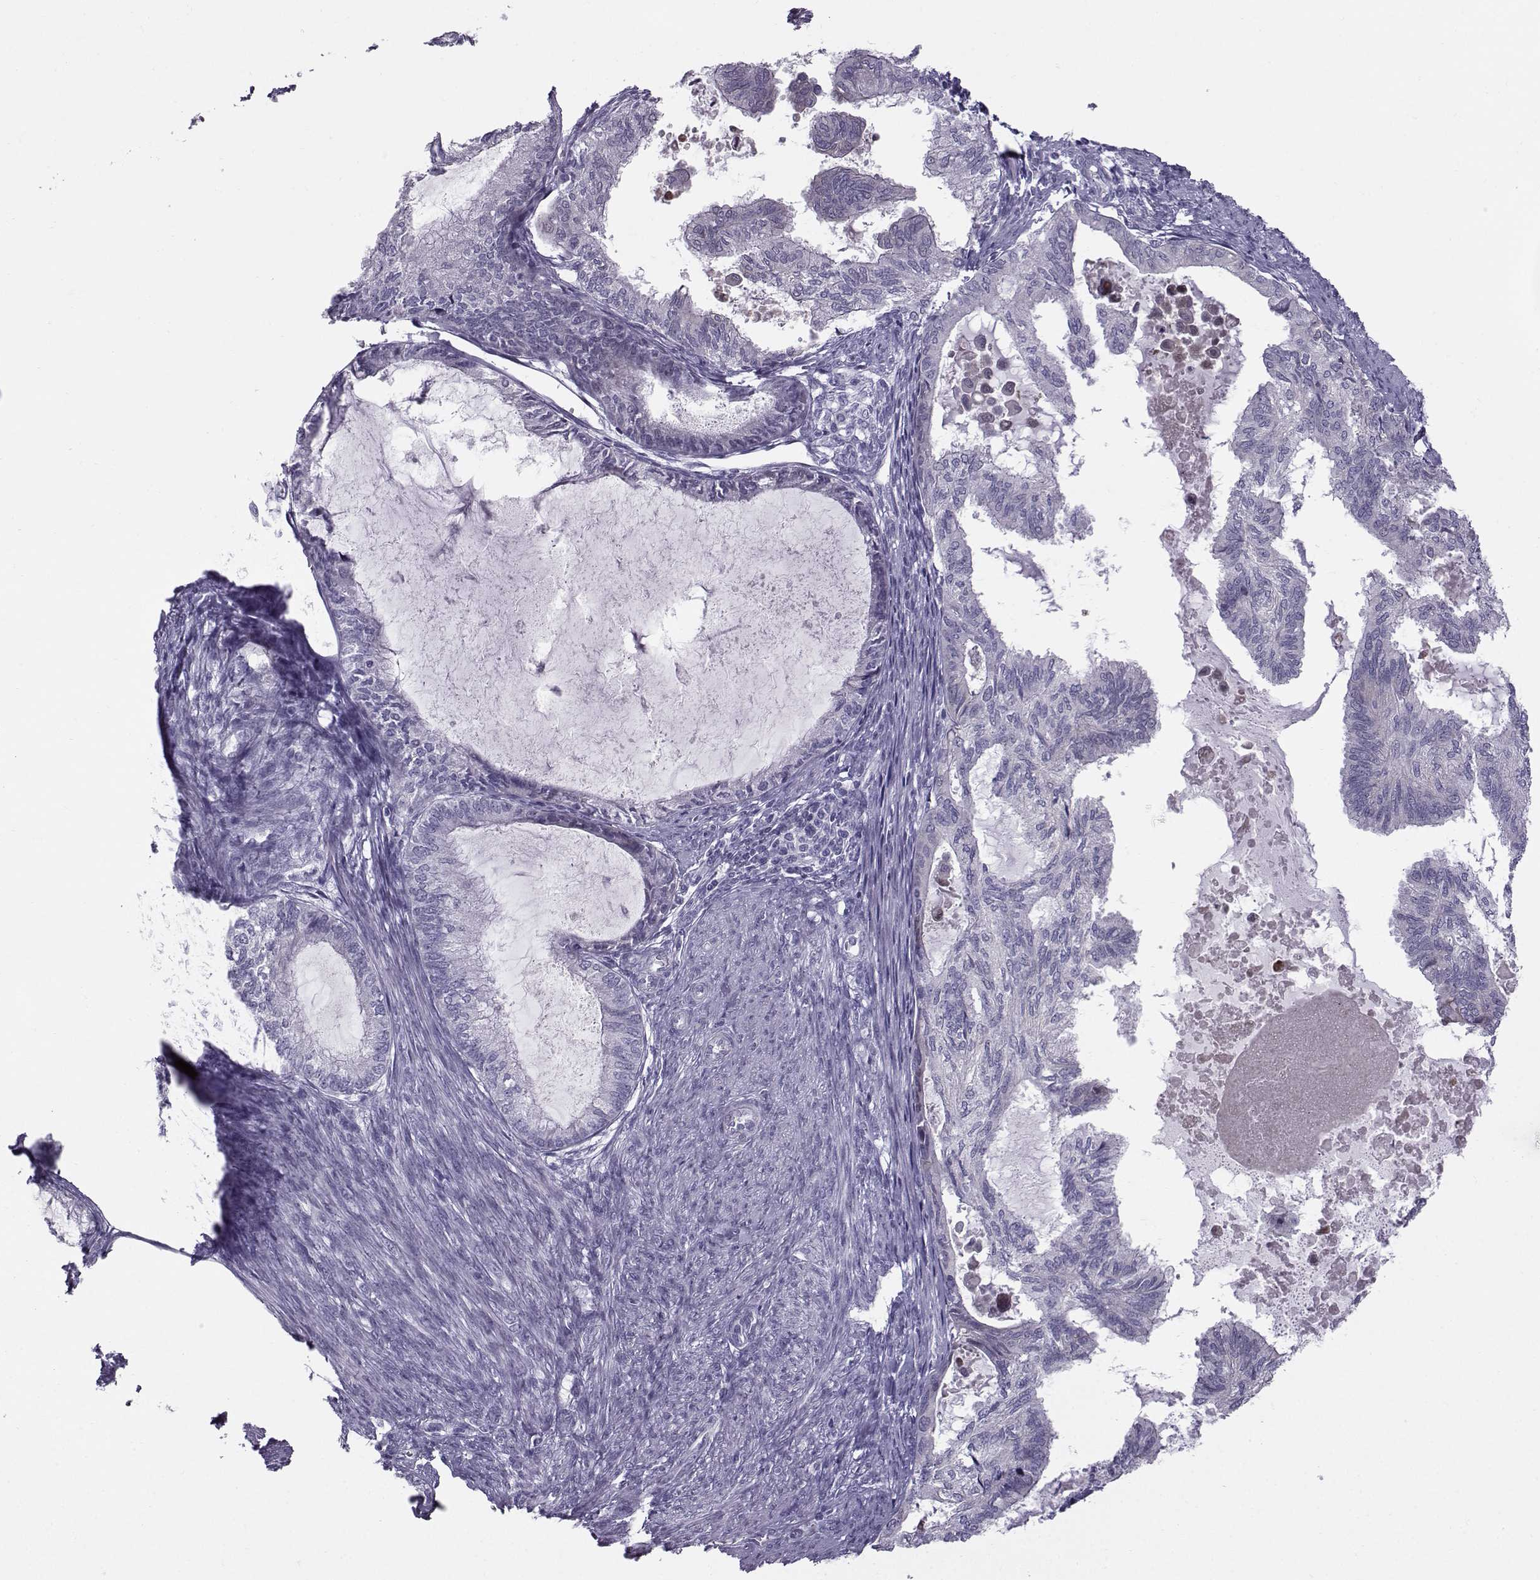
{"staining": {"intensity": "negative", "quantity": "none", "location": "none"}, "tissue": "endometrial cancer", "cell_type": "Tumor cells", "image_type": "cancer", "snomed": [{"axis": "morphology", "description": "Adenocarcinoma, NOS"}, {"axis": "topography", "description": "Endometrium"}], "caption": "Tumor cells show no significant protein staining in endometrial adenocarcinoma. (Stains: DAB IHC with hematoxylin counter stain, Microscopy: brightfield microscopy at high magnification).", "gene": "DMRT3", "patient": {"sex": "female", "age": 86}}